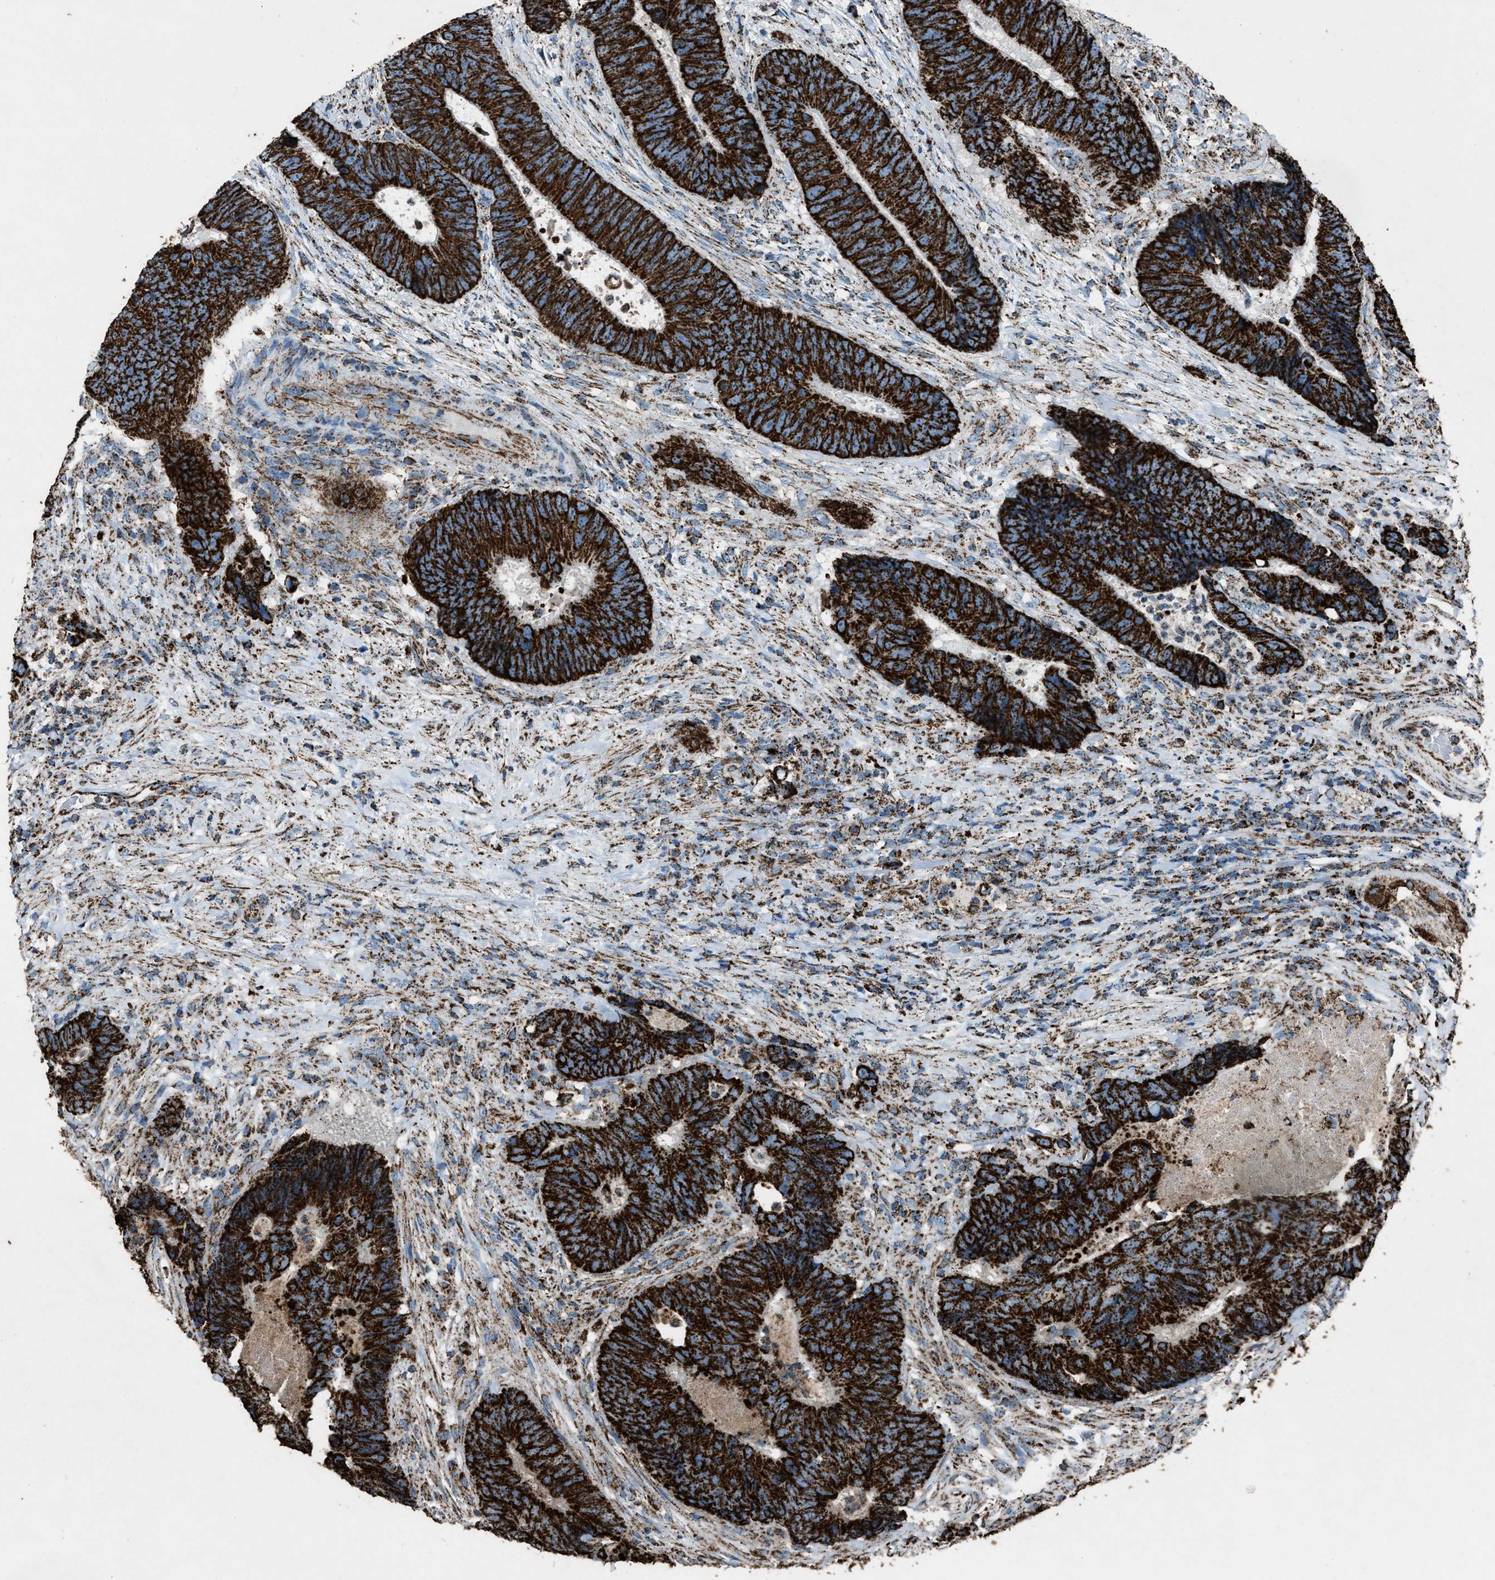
{"staining": {"intensity": "strong", "quantity": ">75%", "location": "cytoplasmic/membranous"}, "tissue": "colorectal cancer", "cell_type": "Tumor cells", "image_type": "cancer", "snomed": [{"axis": "morphology", "description": "Adenocarcinoma, NOS"}, {"axis": "topography", "description": "Colon"}], "caption": "Colorectal adenocarcinoma tissue demonstrates strong cytoplasmic/membranous expression in approximately >75% of tumor cells, visualized by immunohistochemistry.", "gene": "MDH2", "patient": {"sex": "male", "age": 56}}